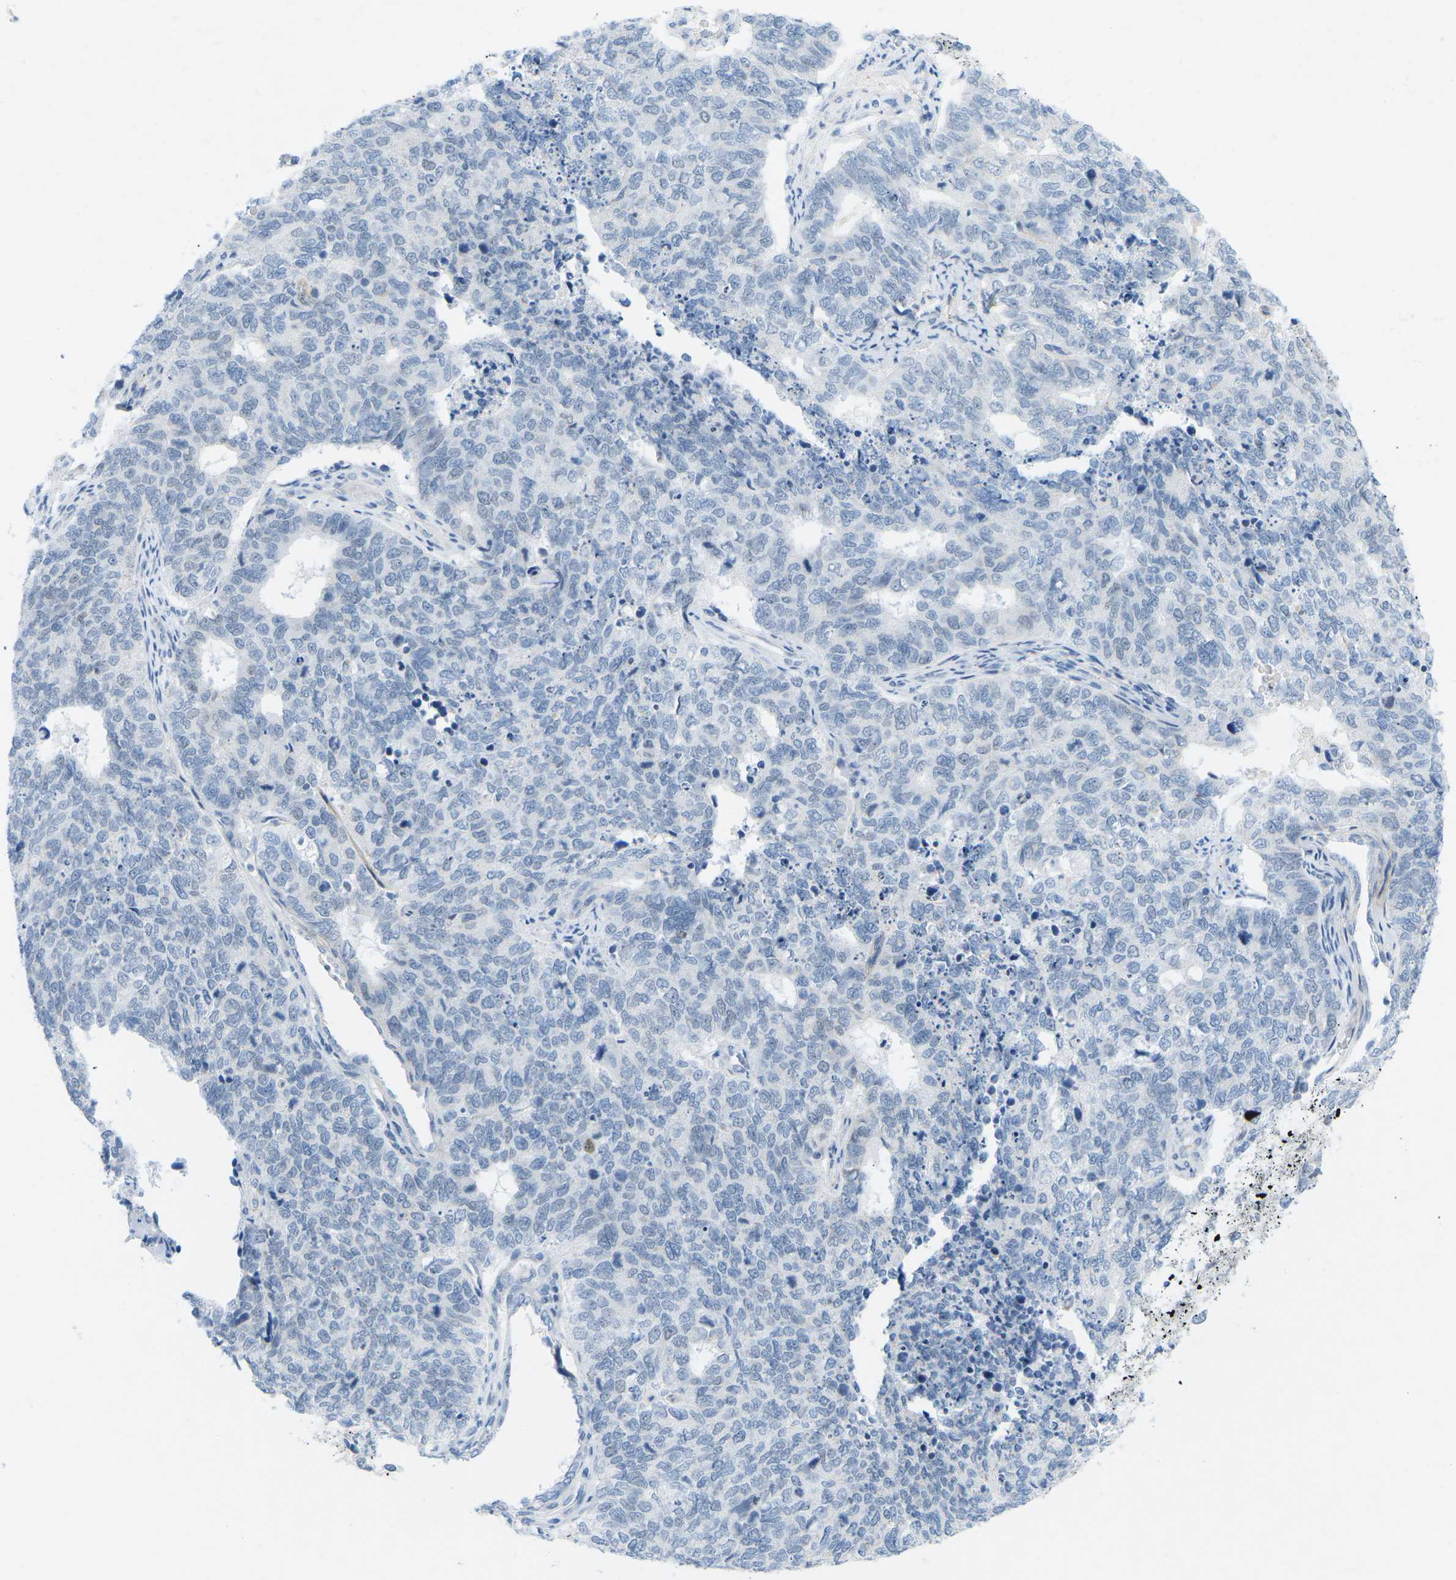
{"staining": {"intensity": "negative", "quantity": "none", "location": "none"}, "tissue": "cervical cancer", "cell_type": "Tumor cells", "image_type": "cancer", "snomed": [{"axis": "morphology", "description": "Squamous cell carcinoma, NOS"}, {"axis": "topography", "description": "Cervix"}], "caption": "Immunohistochemical staining of human cervical cancer (squamous cell carcinoma) shows no significant positivity in tumor cells.", "gene": "HLTF", "patient": {"sex": "female", "age": 63}}